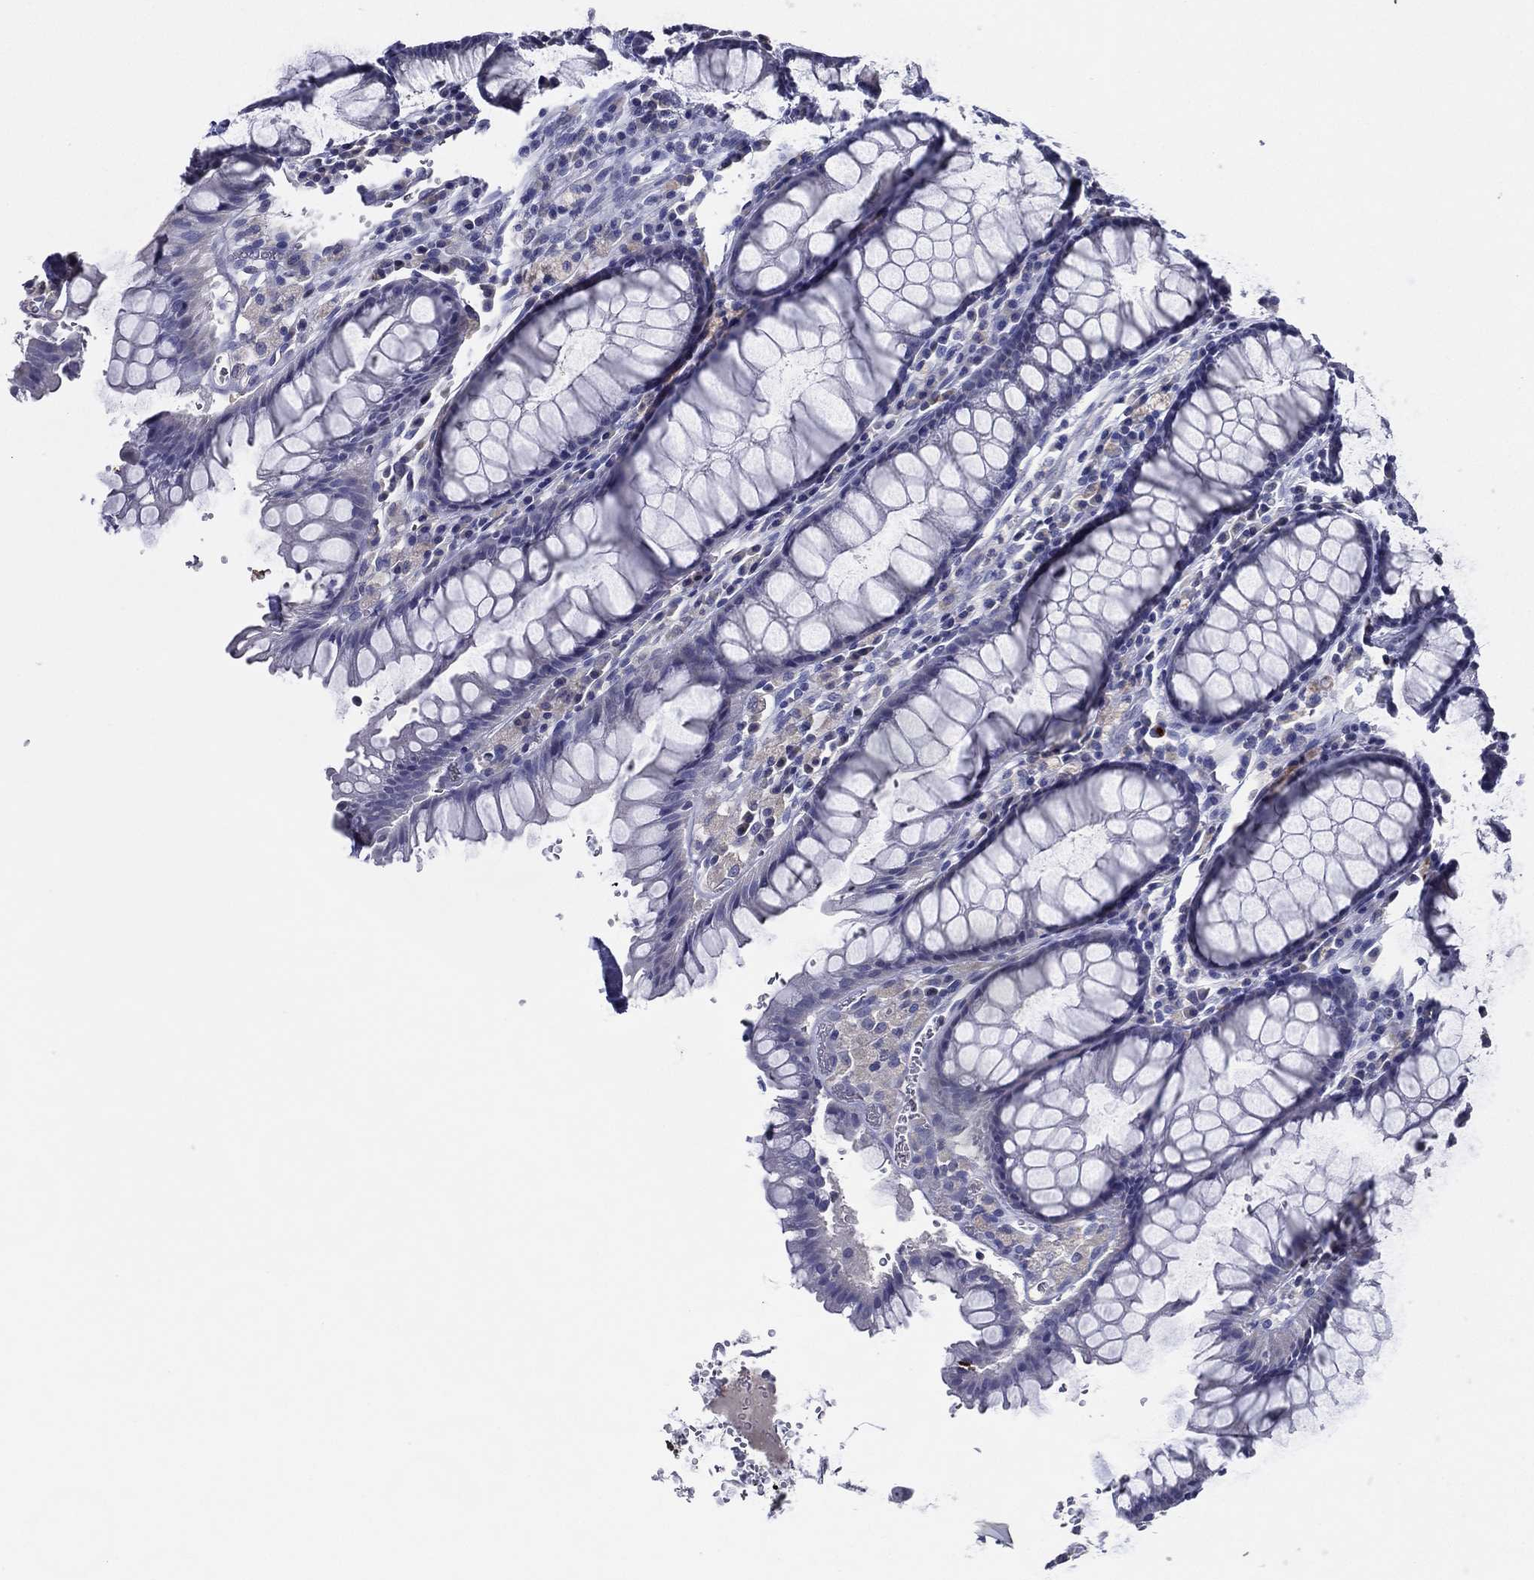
{"staining": {"intensity": "negative", "quantity": "none", "location": "none"}, "tissue": "rectum", "cell_type": "Glandular cells", "image_type": "normal", "snomed": [{"axis": "morphology", "description": "Normal tissue, NOS"}, {"axis": "topography", "description": "Rectum"}], "caption": "The immunohistochemistry photomicrograph has no significant staining in glandular cells of rectum. The staining was performed using DAB (3,3'-diaminobenzidine) to visualize the protein expression in brown, while the nuclei were stained in blue with hematoxylin (Magnification: 20x).", "gene": "TFAP2A", "patient": {"sex": "female", "age": 68}}